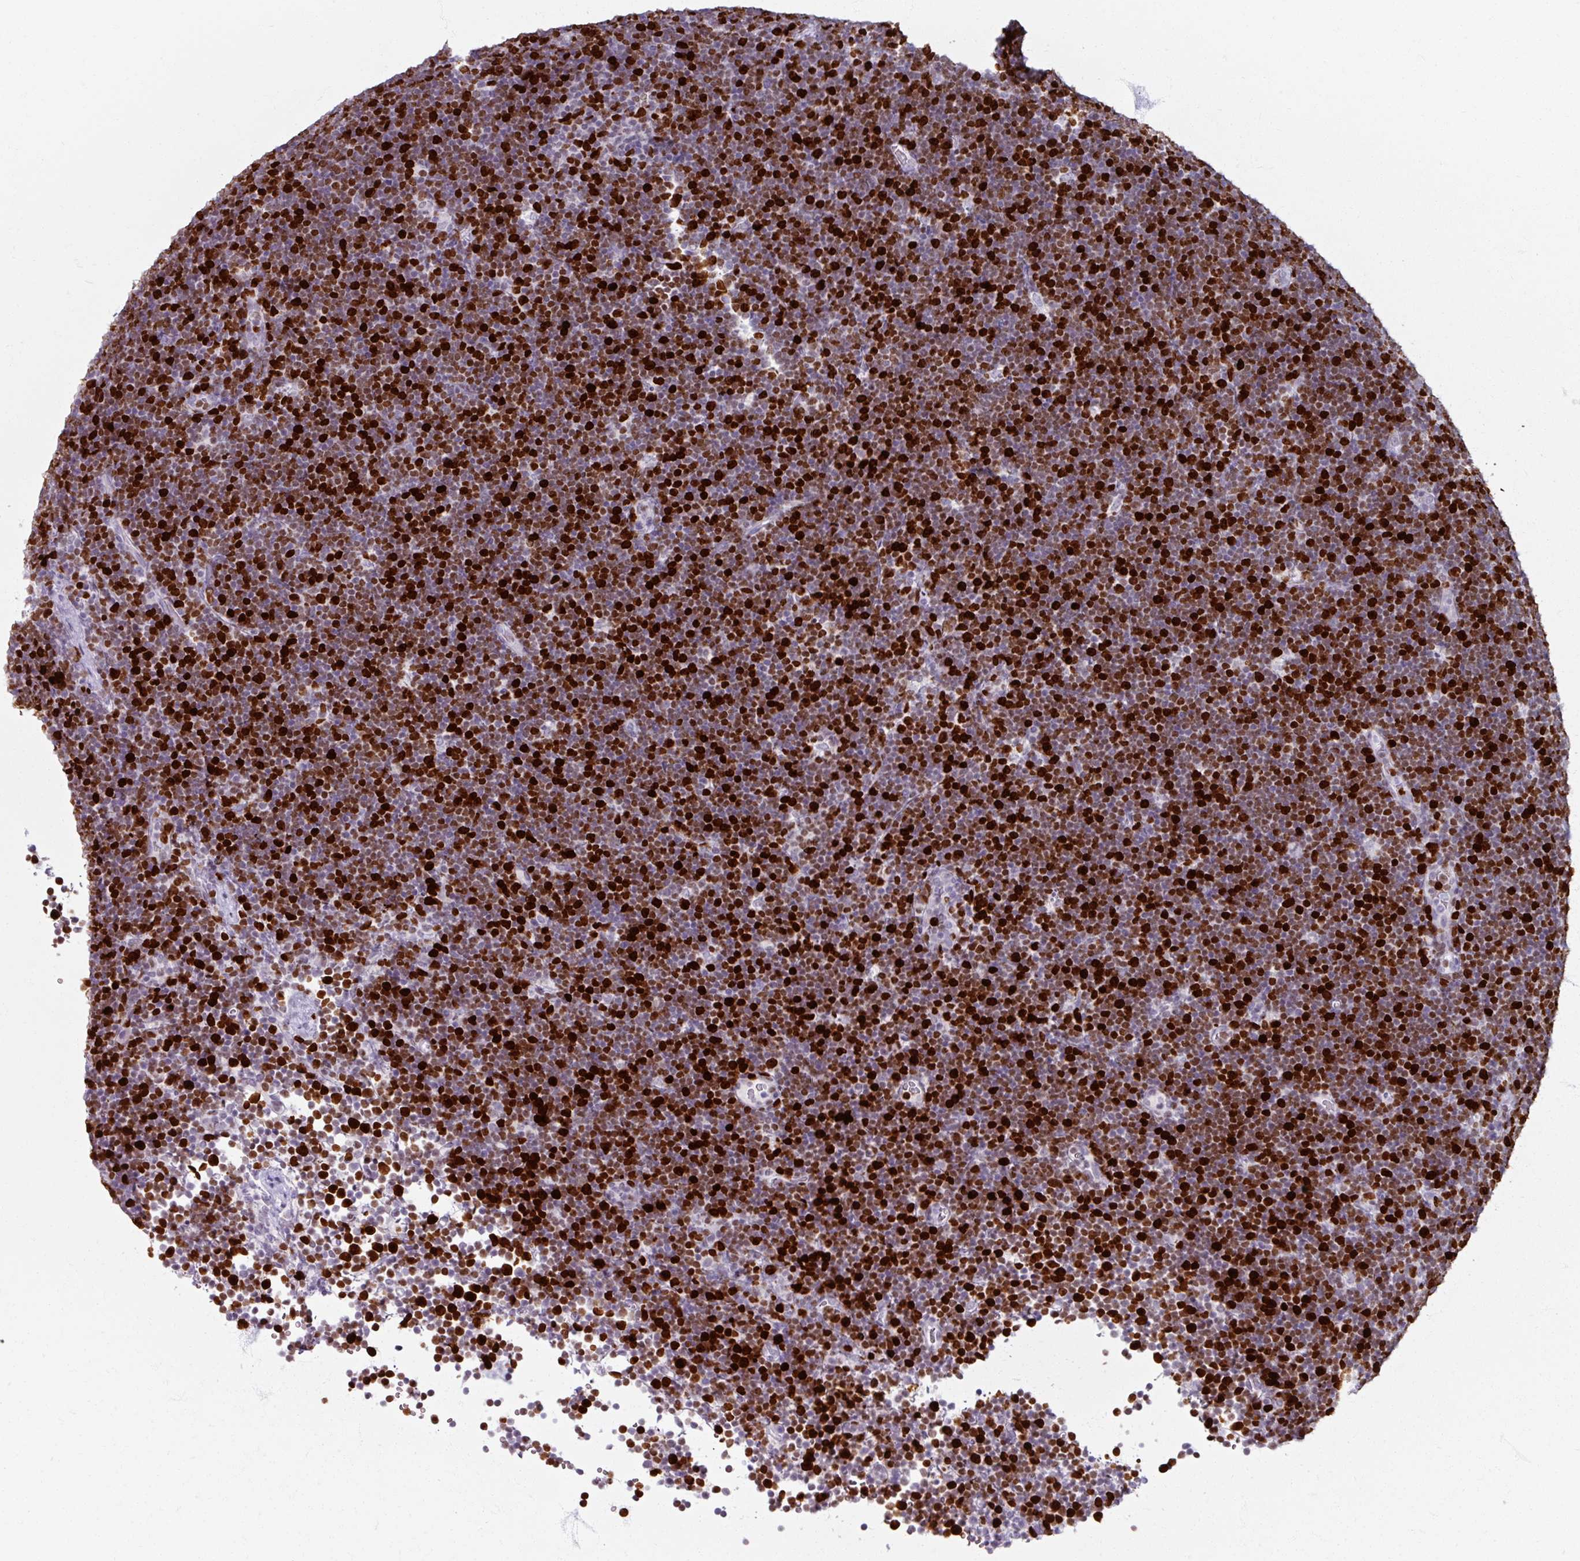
{"staining": {"intensity": "strong", "quantity": "25%-75%", "location": "nuclear"}, "tissue": "lymphoma", "cell_type": "Tumor cells", "image_type": "cancer", "snomed": [{"axis": "morphology", "description": "Malignant lymphoma, non-Hodgkin's type, High grade"}, {"axis": "topography", "description": "Lymph node"}], "caption": "Malignant lymphoma, non-Hodgkin's type (high-grade) stained with a brown dye reveals strong nuclear positive expression in about 25%-75% of tumor cells.", "gene": "ATAD2", "patient": {"sex": "male", "age": 13}}